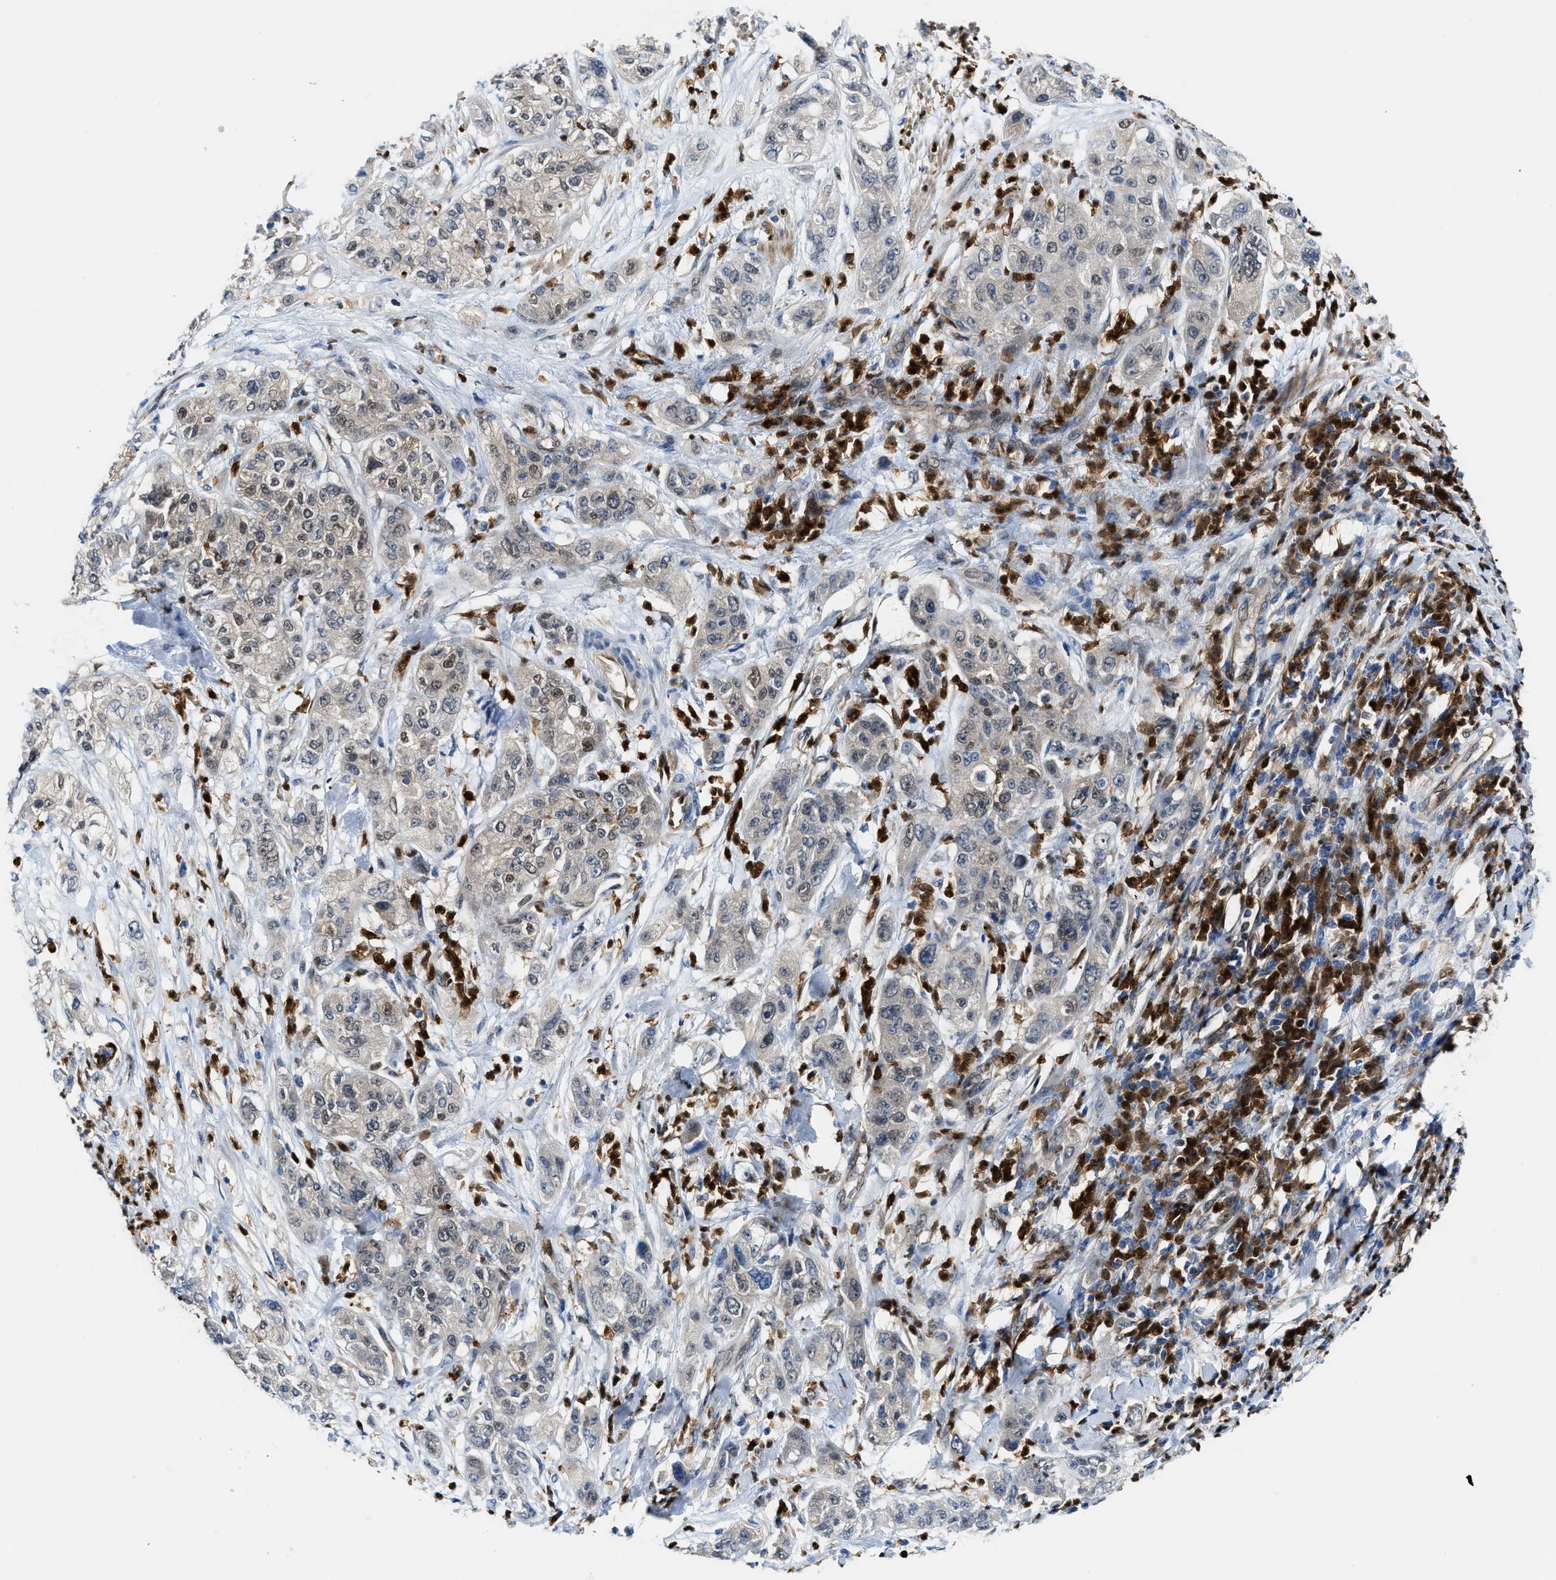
{"staining": {"intensity": "moderate", "quantity": "<25%", "location": "nuclear"}, "tissue": "pancreatic cancer", "cell_type": "Tumor cells", "image_type": "cancer", "snomed": [{"axis": "morphology", "description": "Adenocarcinoma, NOS"}, {"axis": "topography", "description": "Pancreas"}], "caption": "About <25% of tumor cells in human pancreatic cancer (adenocarcinoma) show moderate nuclear protein staining as visualized by brown immunohistochemical staining.", "gene": "LTA4H", "patient": {"sex": "female", "age": 78}}